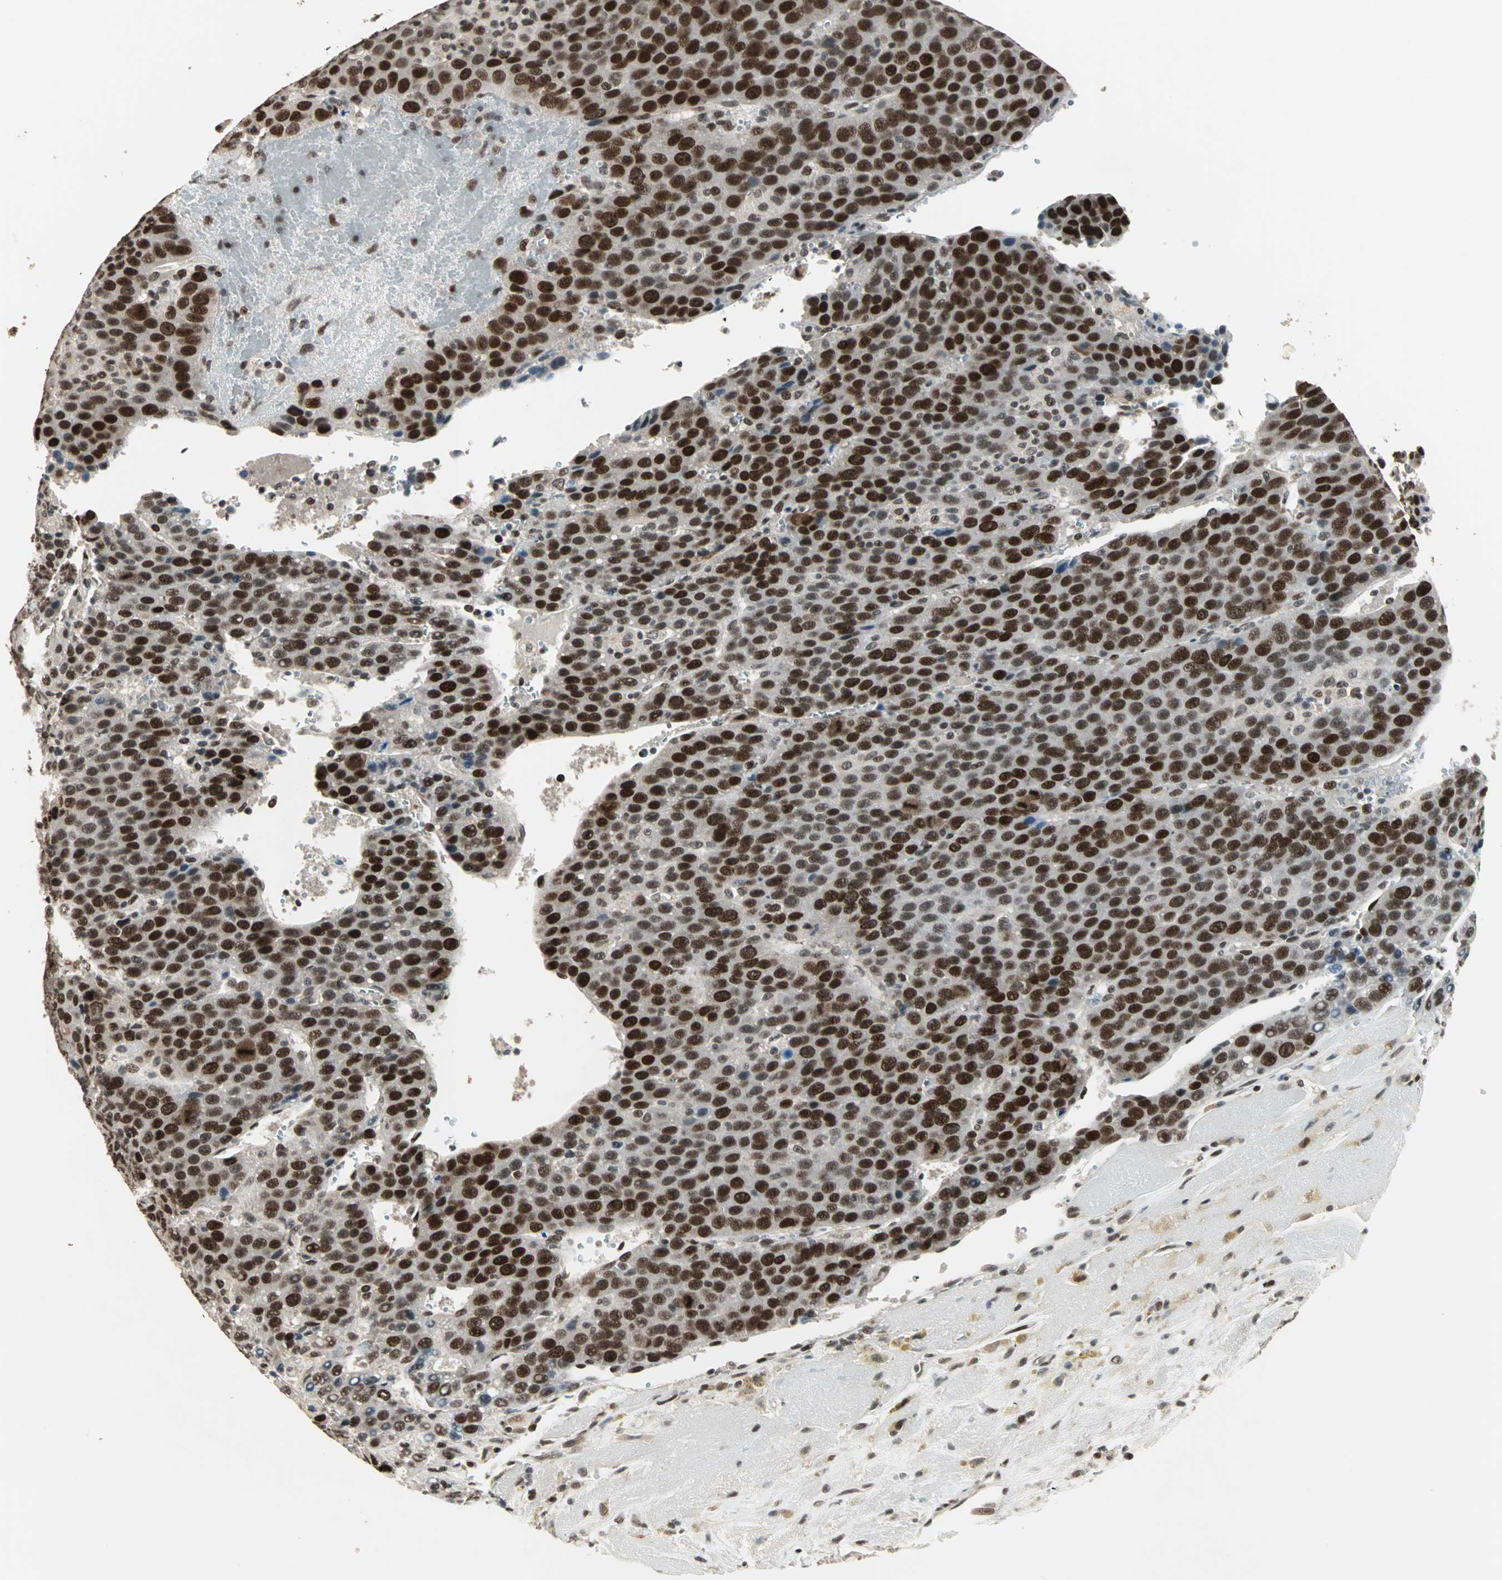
{"staining": {"intensity": "strong", "quantity": ">75%", "location": "nuclear"}, "tissue": "liver cancer", "cell_type": "Tumor cells", "image_type": "cancer", "snomed": [{"axis": "morphology", "description": "Carcinoma, Hepatocellular, NOS"}, {"axis": "topography", "description": "Liver"}], "caption": "IHC histopathology image of neoplastic tissue: liver cancer (hepatocellular carcinoma) stained using immunohistochemistry shows high levels of strong protein expression localized specifically in the nuclear of tumor cells, appearing as a nuclear brown color.", "gene": "MDC1", "patient": {"sex": "female", "age": 53}}